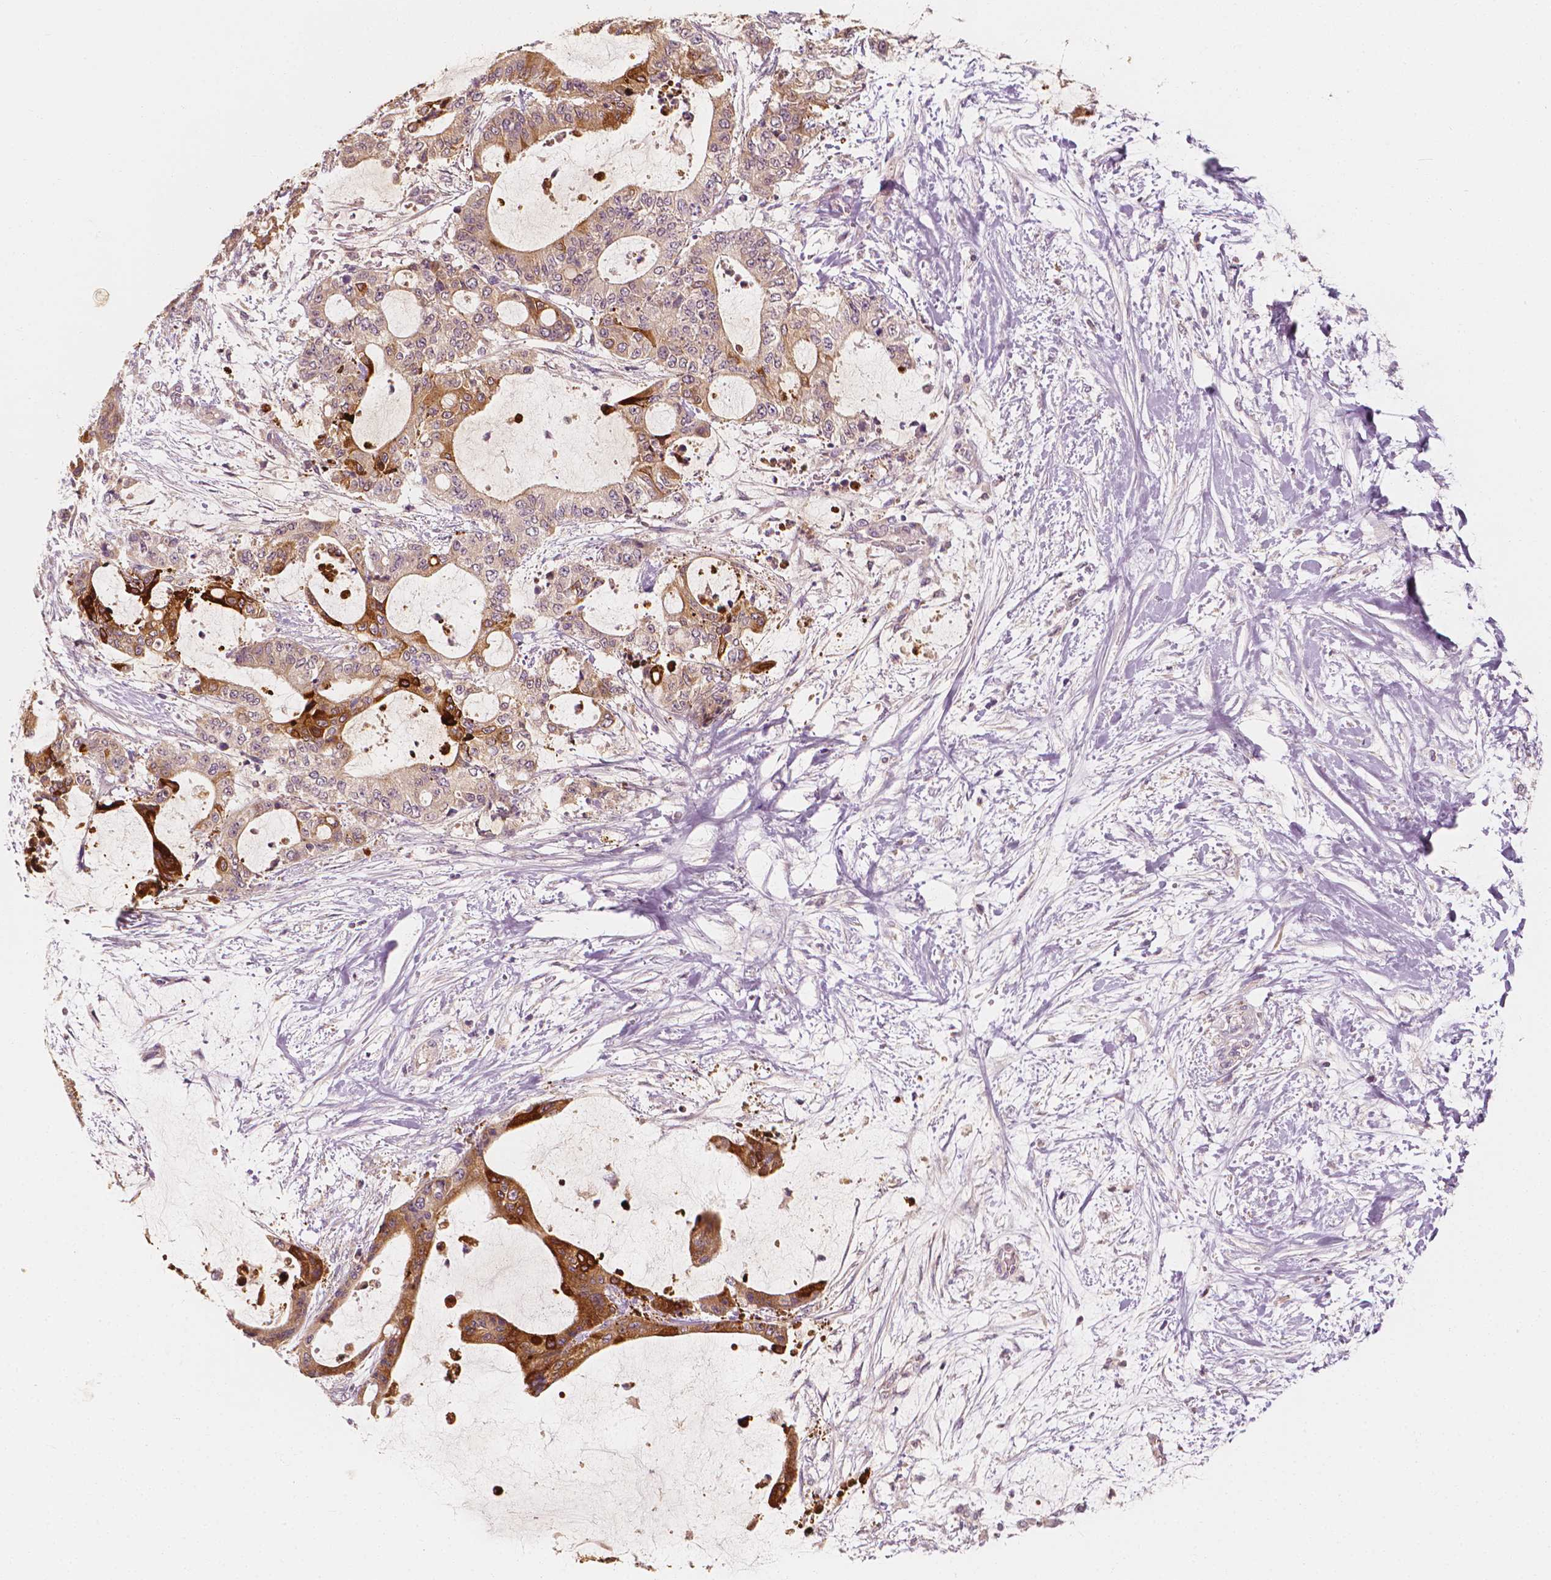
{"staining": {"intensity": "moderate", "quantity": "25%-75%", "location": "cytoplasmic/membranous"}, "tissue": "liver cancer", "cell_type": "Tumor cells", "image_type": "cancer", "snomed": [{"axis": "morphology", "description": "Cholangiocarcinoma"}, {"axis": "topography", "description": "Liver"}], "caption": "This photomicrograph exhibits liver cancer stained with immunohistochemistry to label a protein in brown. The cytoplasmic/membranous of tumor cells show moderate positivity for the protein. Nuclei are counter-stained blue.", "gene": "SHPK", "patient": {"sex": "female", "age": 73}}